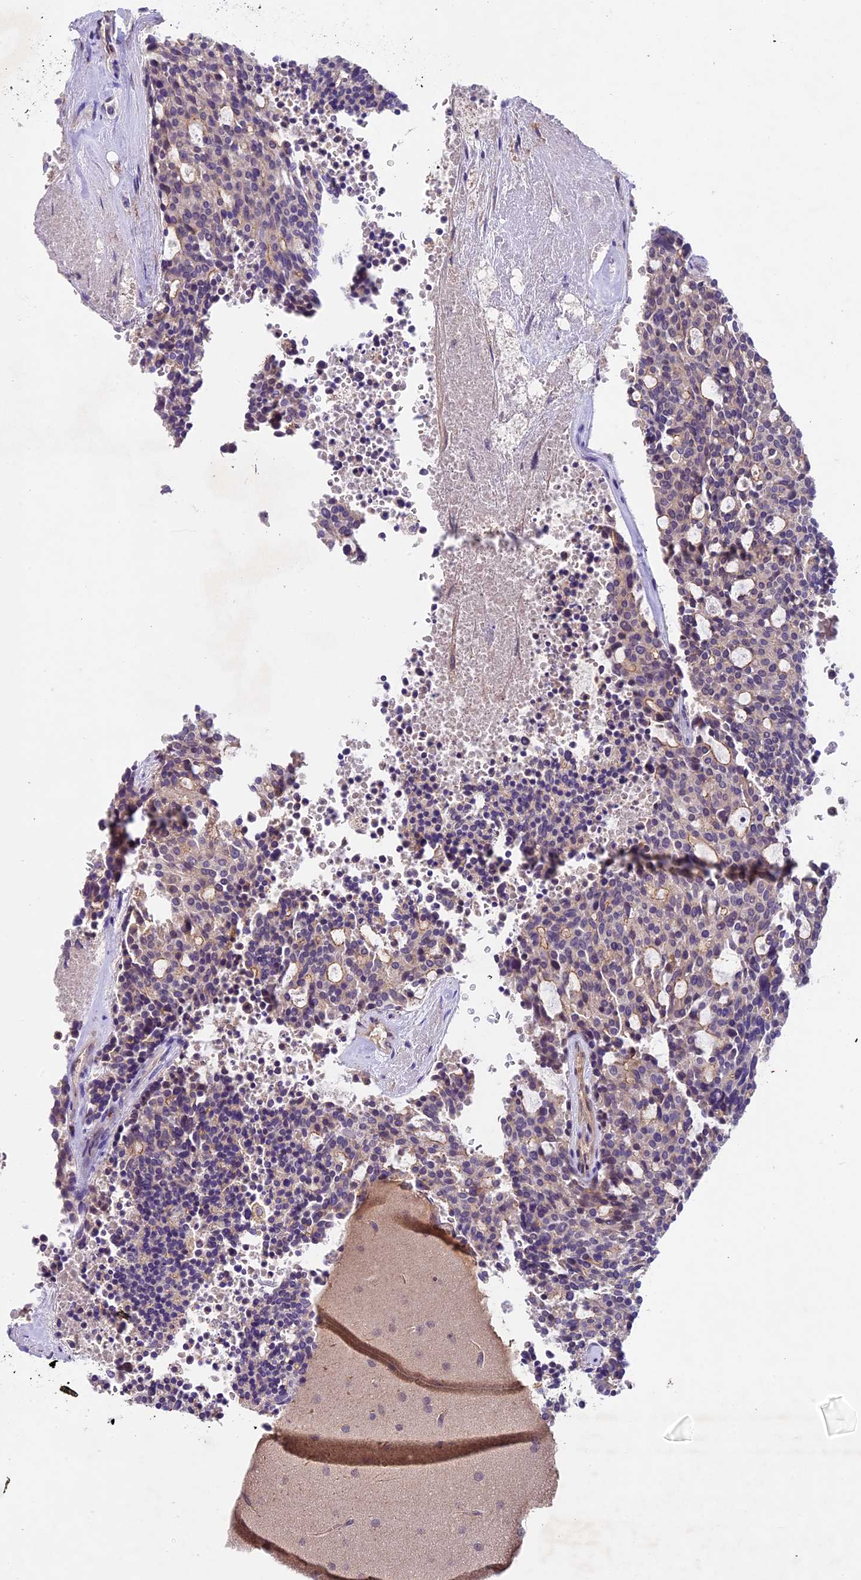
{"staining": {"intensity": "weak", "quantity": "25%-75%", "location": "cytoplasmic/membranous"}, "tissue": "carcinoid", "cell_type": "Tumor cells", "image_type": "cancer", "snomed": [{"axis": "morphology", "description": "Carcinoid, malignant, NOS"}, {"axis": "topography", "description": "Pancreas"}], "caption": "There is low levels of weak cytoplasmic/membranous expression in tumor cells of carcinoid (malignant), as demonstrated by immunohistochemical staining (brown color).", "gene": "TBC1D1", "patient": {"sex": "female", "age": 54}}